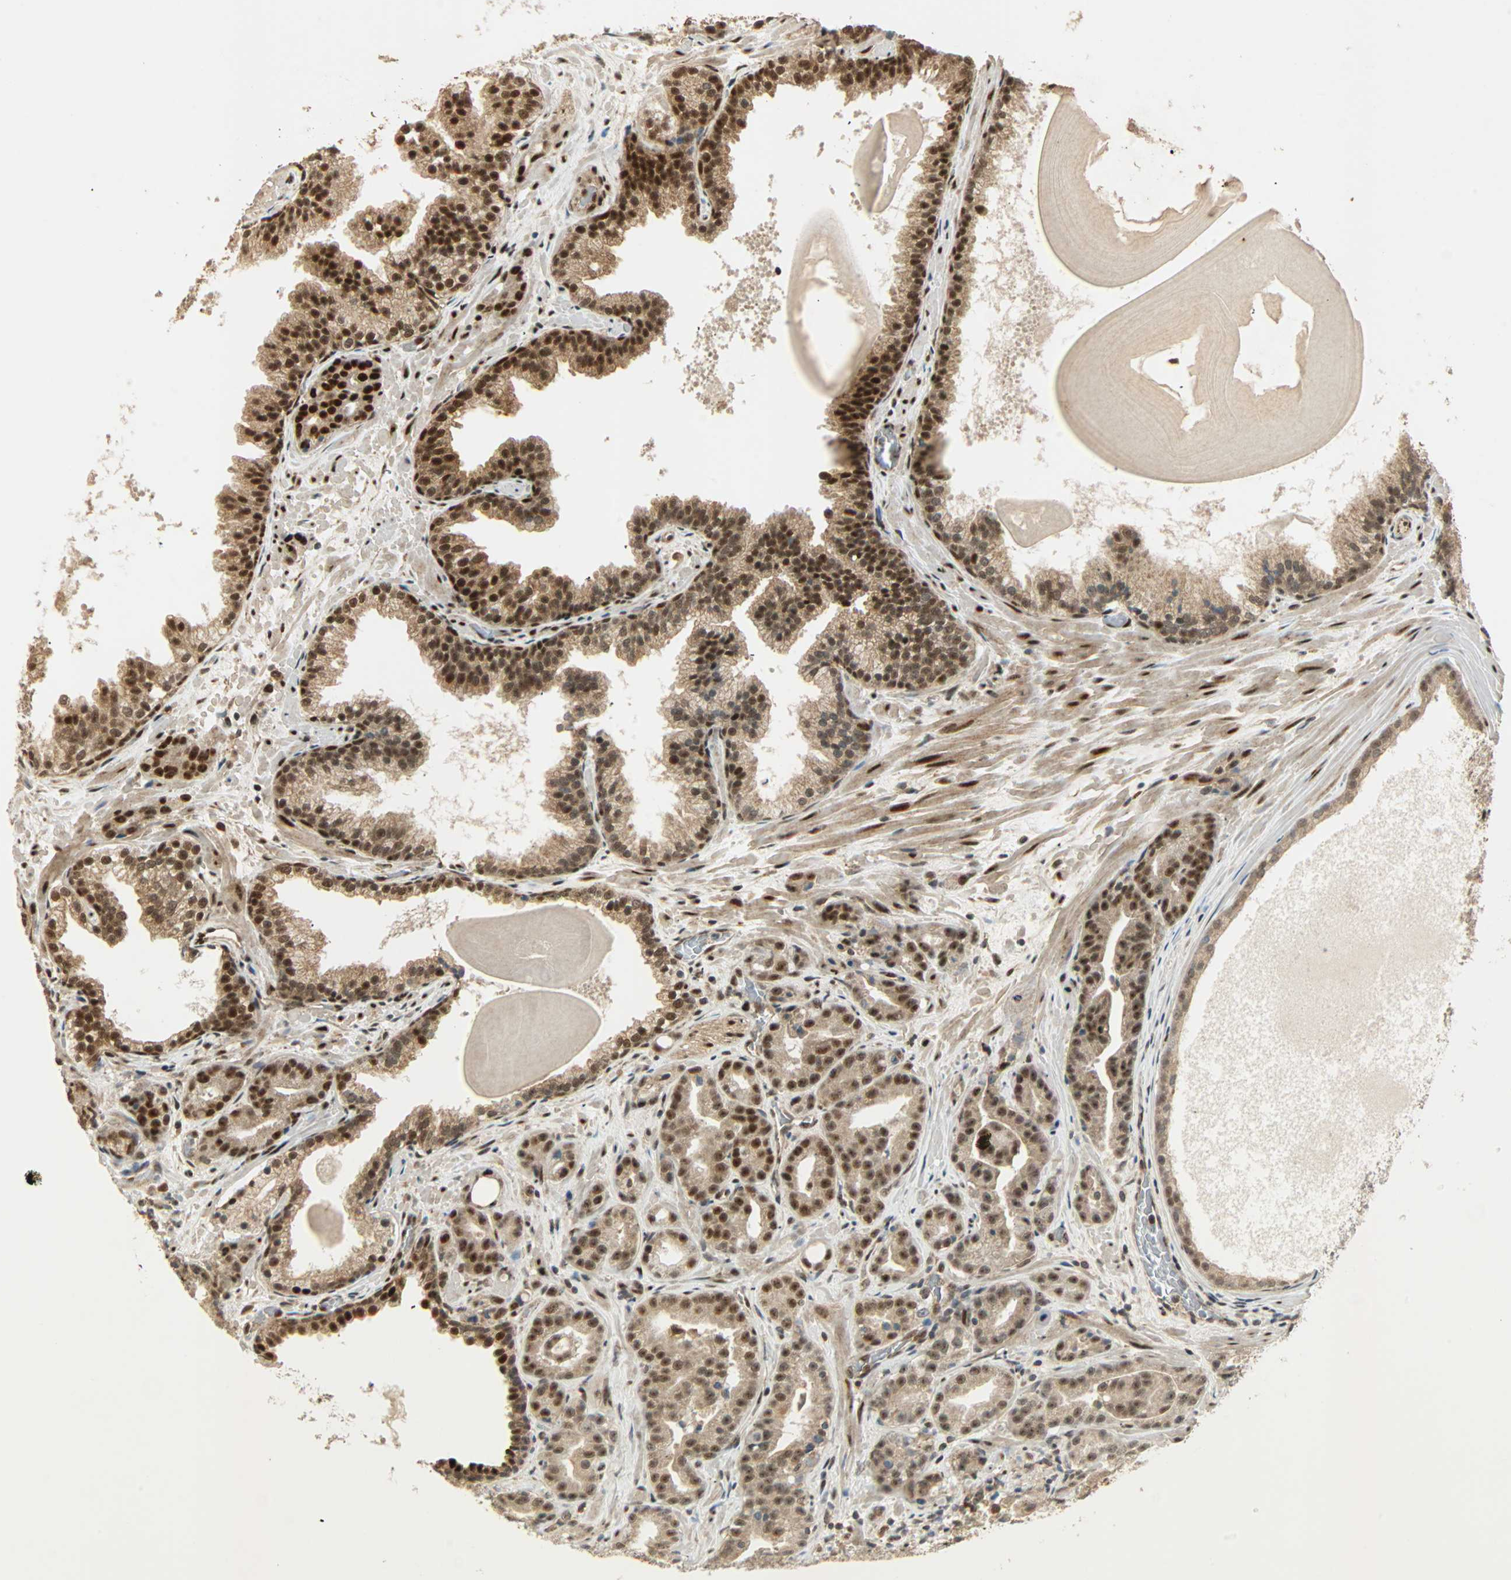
{"staining": {"intensity": "strong", "quantity": ">75%", "location": "cytoplasmic/membranous,nuclear"}, "tissue": "prostate cancer", "cell_type": "Tumor cells", "image_type": "cancer", "snomed": [{"axis": "morphology", "description": "Adenocarcinoma, Low grade"}, {"axis": "topography", "description": "Prostate"}], "caption": "This image shows immunohistochemistry staining of human adenocarcinoma (low-grade) (prostate), with high strong cytoplasmic/membranous and nuclear staining in approximately >75% of tumor cells.", "gene": "PNPLA6", "patient": {"sex": "male", "age": 63}}